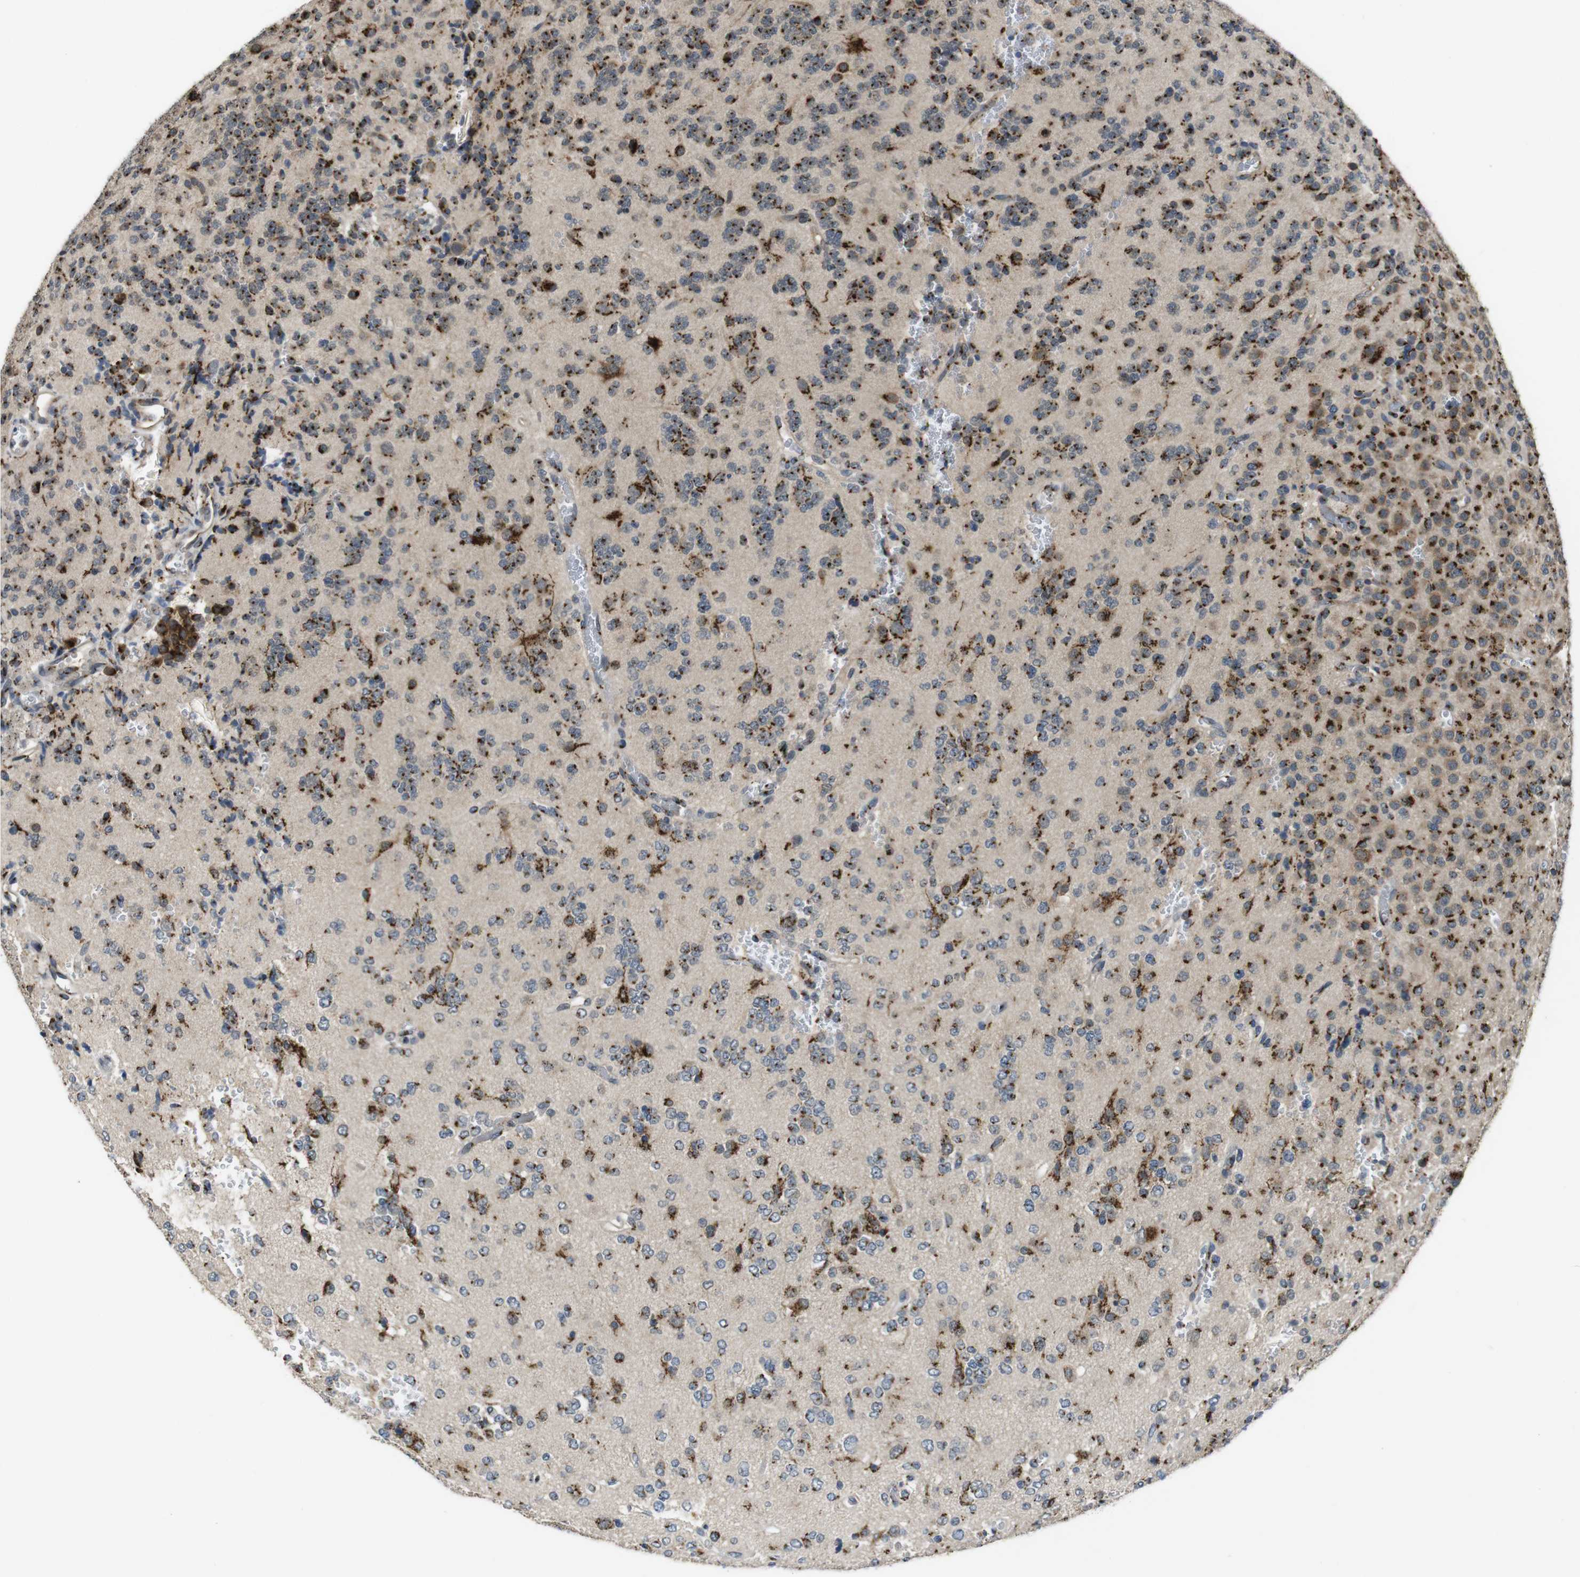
{"staining": {"intensity": "strong", "quantity": ">75%", "location": "cytoplasmic/membranous"}, "tissue": "glioma", "cell_type": "Tumor cells", "image_type": "cancer", "snomed": [{"axis": "morphology", "description": "Glioma, malignant, Low grade"}, {"axis": "topography", "description": "Brain"}], "caption": "Strong cytoplasmic/membranous protein expression is identified in about >75% of tumor cells in glioma. (IHC, brightfield microscopy, high magnification).", "gene": "ZFPL1", "patient": {"sex": "male", "age": 38}}